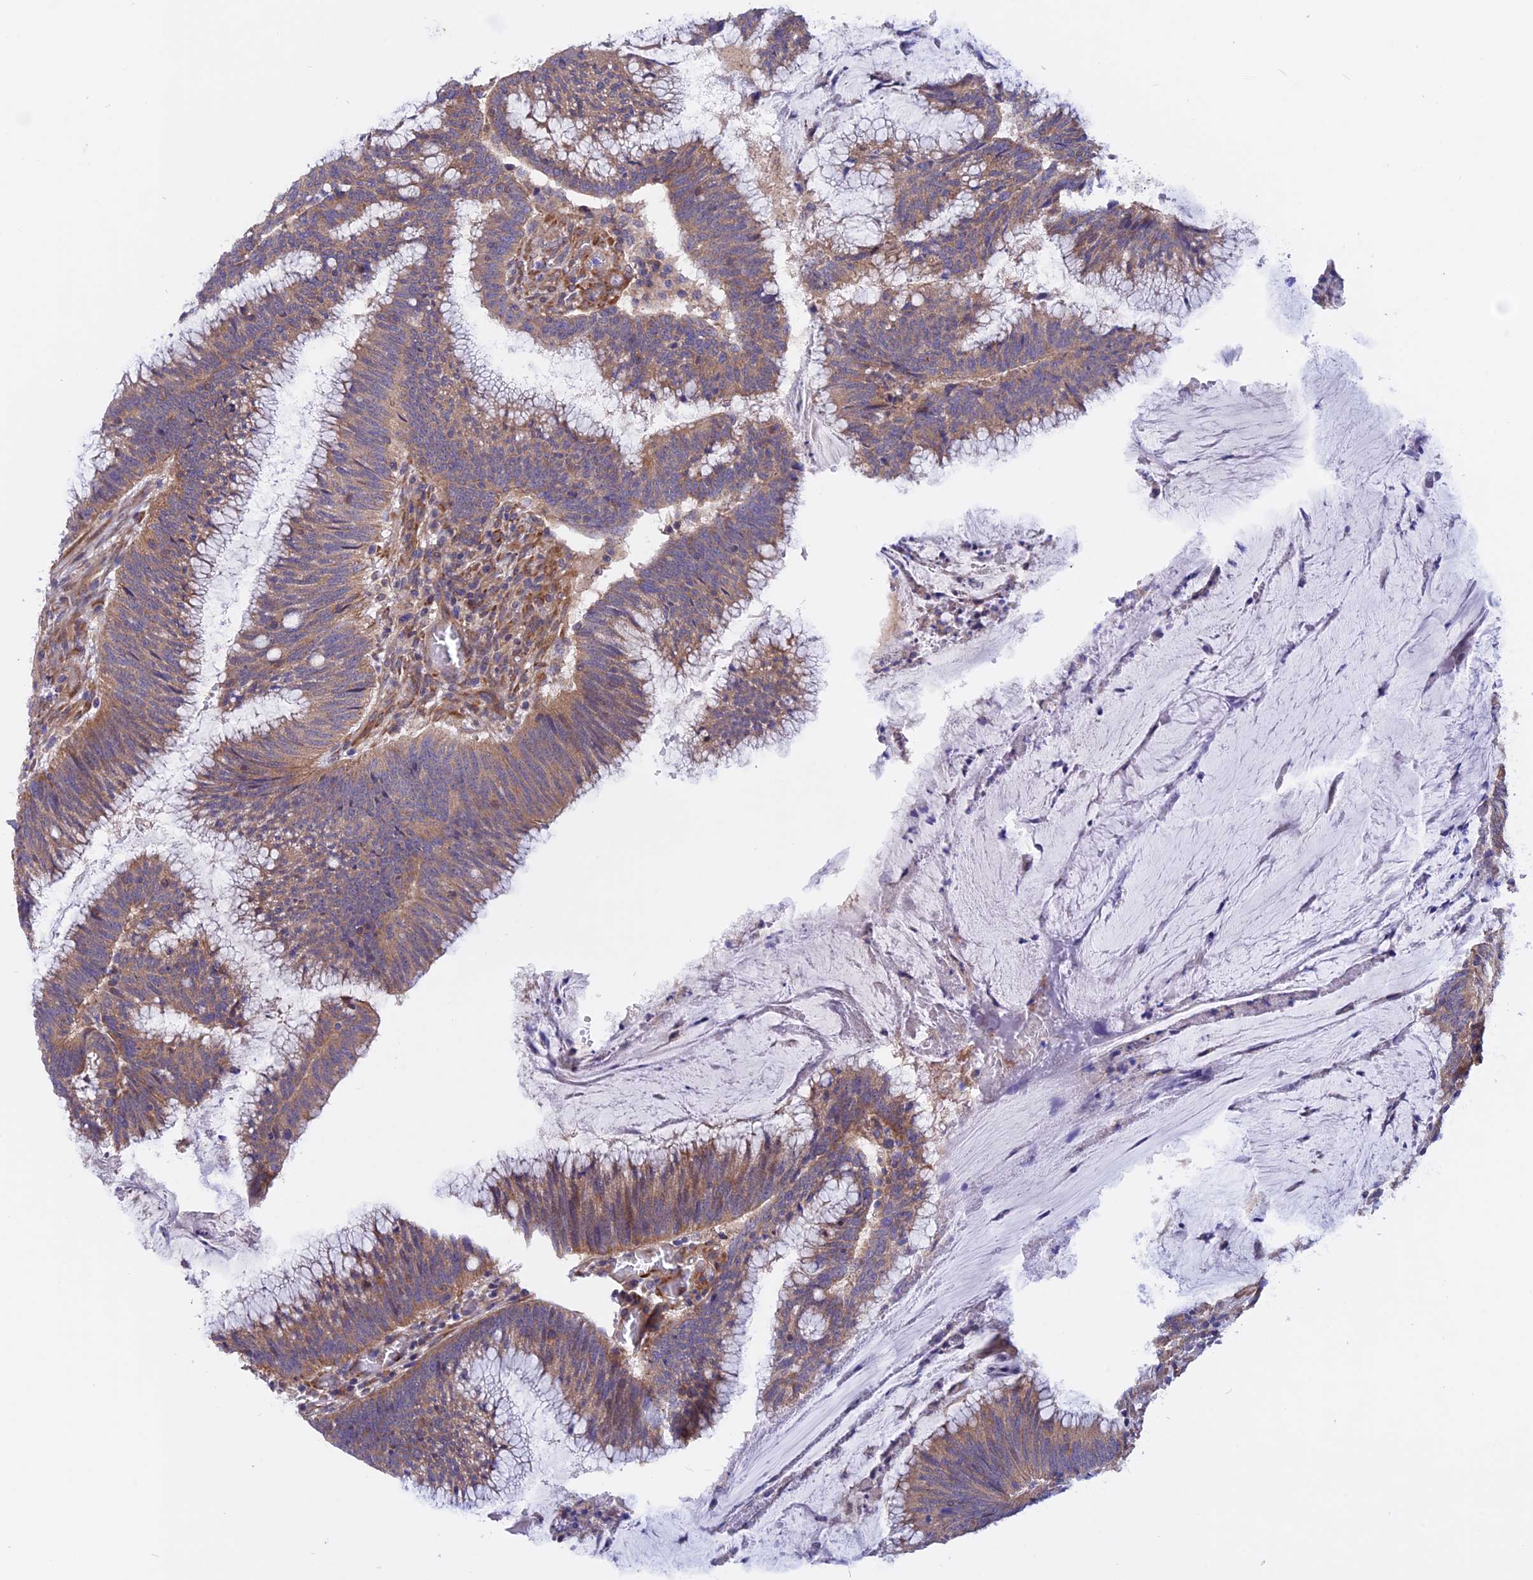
{"staining": {"intensity": "moderate", "quantity": ">75%", "location": "cytoplasmic/membranous"}, "tissue": "colorectal cancer", "cell_type": "Tumor cells", "image_type": "cancer", "snomed": [{"axis": "morphology", "description": "Adenocarcinoma, NOS"}, {"axis": "topography", "description": "Rectum"}], "caption": "Moderate cytoplasmic/membranous expression for a protein is present in approximately >75% of tumor cells of colorectal cancer using immunohistochemistry (IHC).", "gene": "HYCC1", "patient": {"sex": "female", "age": 77}}